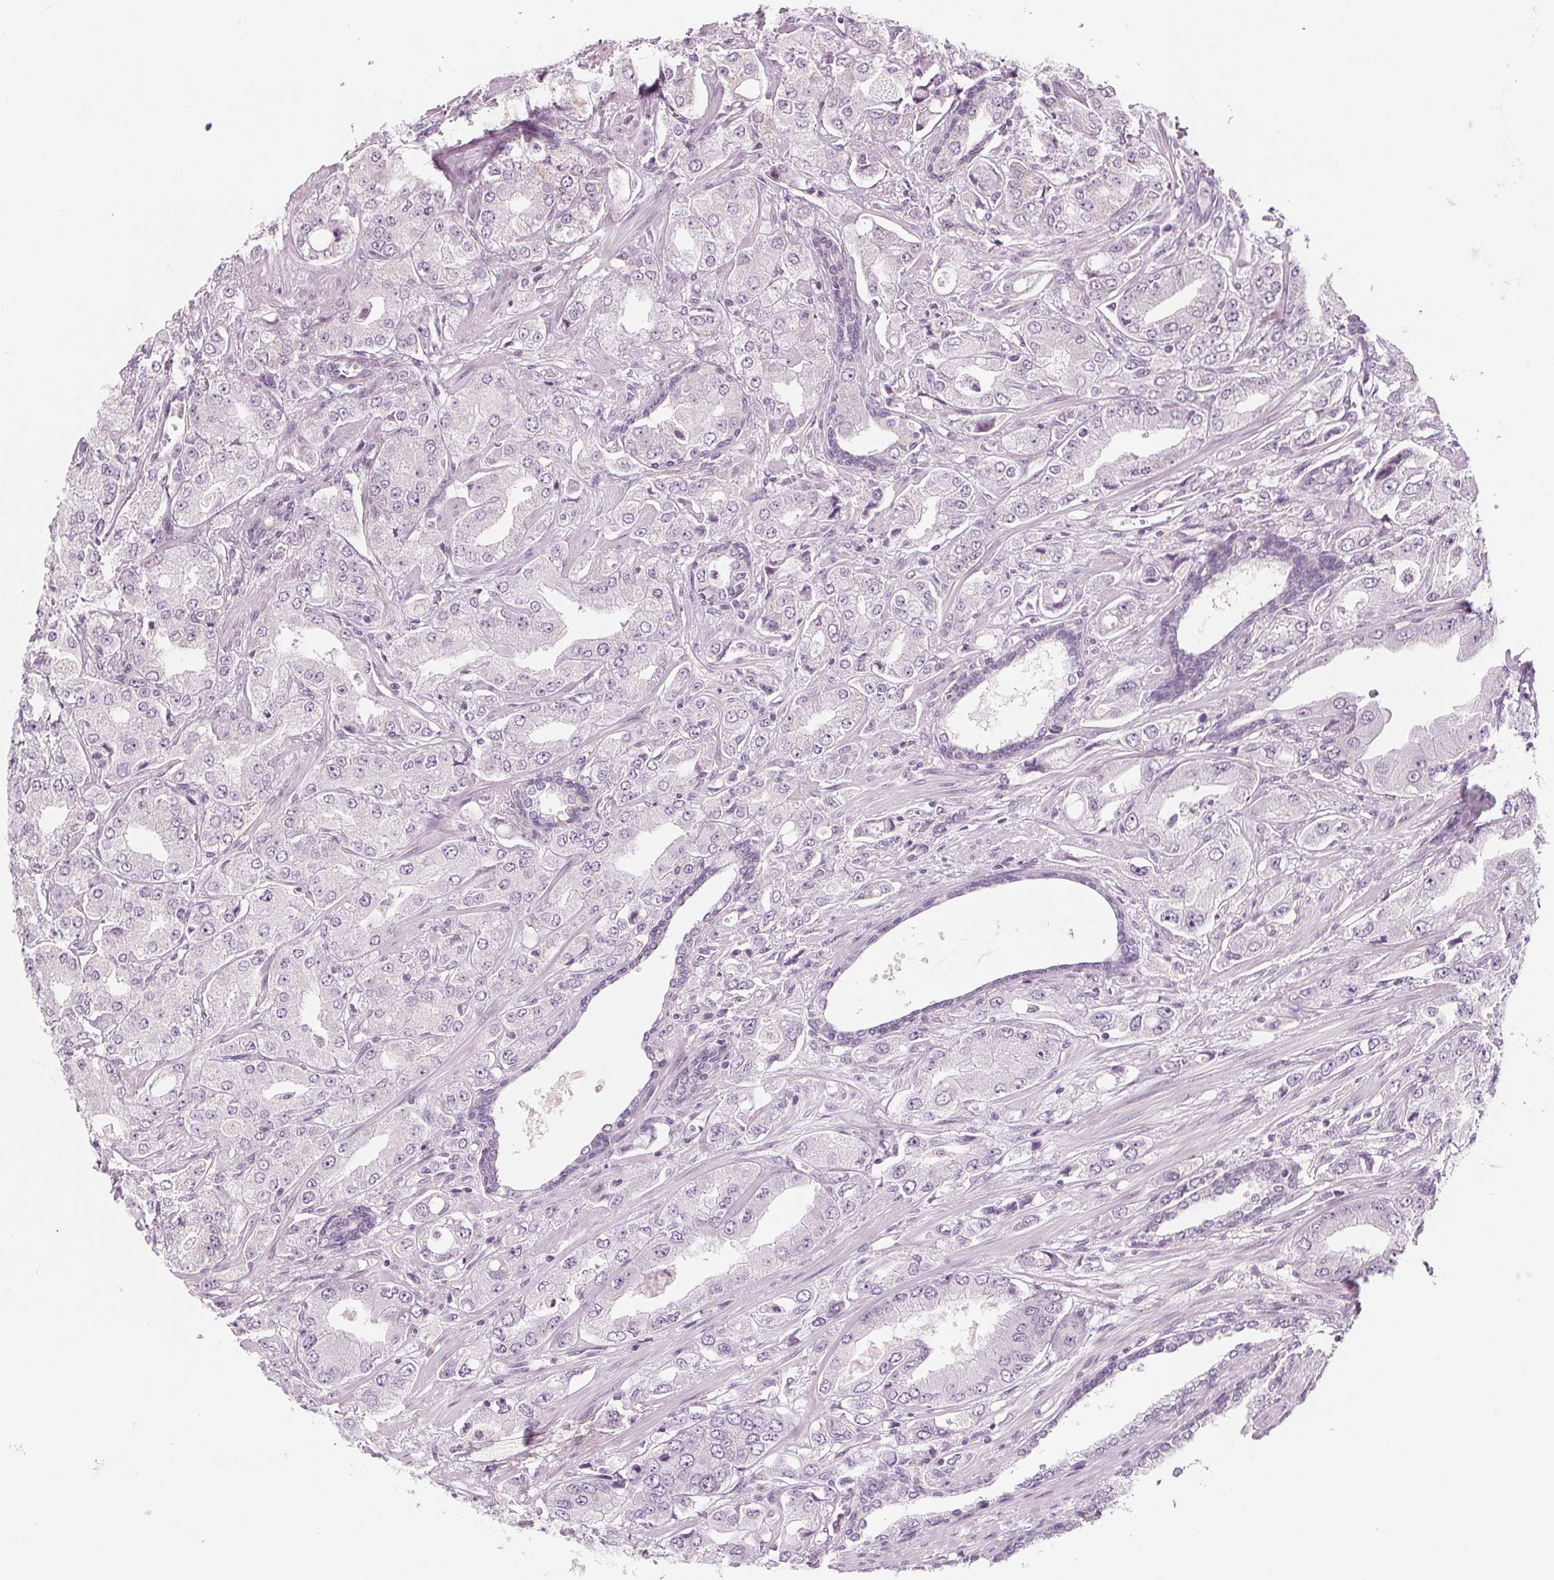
{"staining": {"intensity": "negative", "quantity": "none", "location": "none"}, "tissue": "prostate cancer", "cell_type": "Tumor cells", "image_type": "cancer", "snomed": [{"axis": "morphology", "description": "Adenocarcinoma, Low grade"}, {"axis": "topography", "description": "Prostate"}], "caption": "Immunohistochemical staining of human prostate low-grade adenocarcinoma reveals no significant staining in tumor cells.", "gene": "IL17C", "patient": {"sex": "male", "age": 60}}